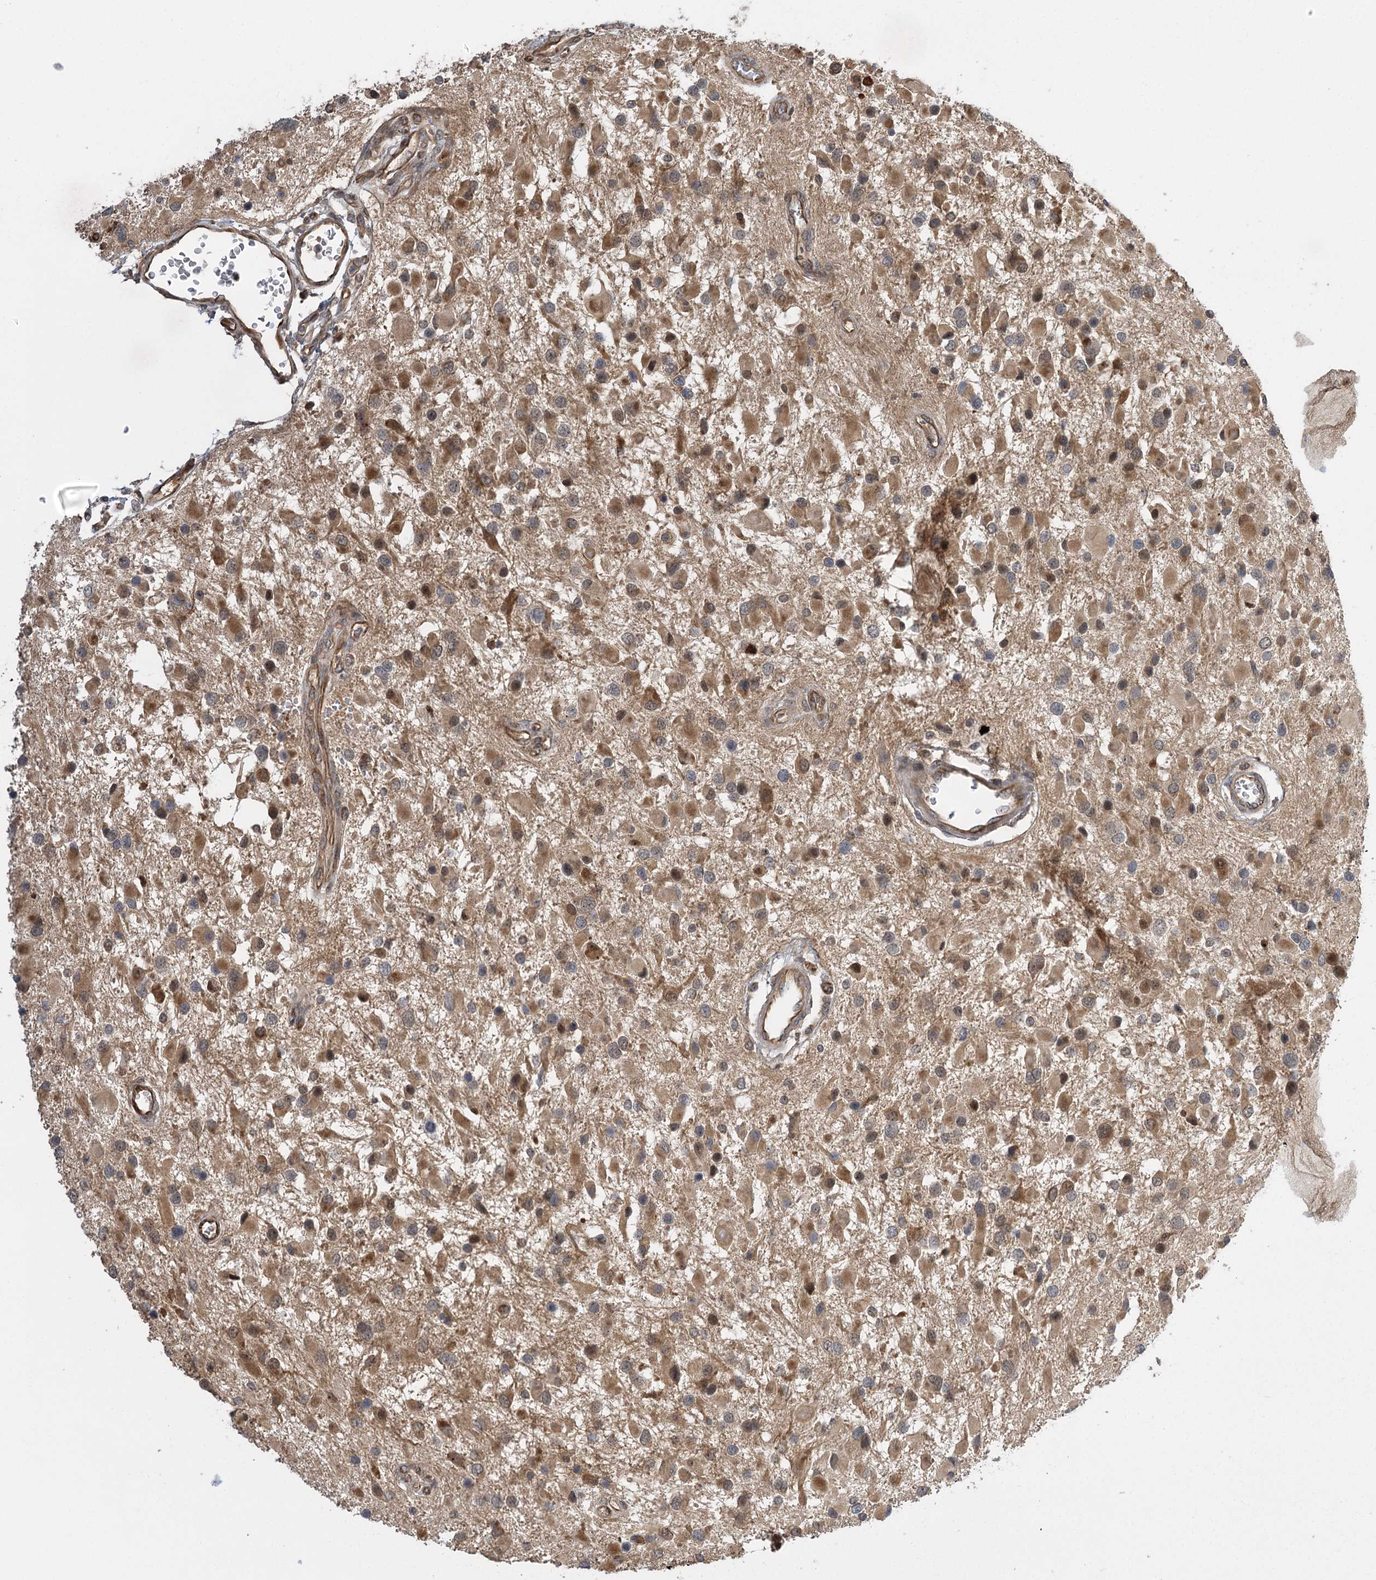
{"staining": {"intensity": "moderate", "quantity": ">75%", "location": "cytoplasmic/membranous,nuclear"}, "tissue": "glioma", "cell_type": "Tumor cells", "image_type": "cancer", "snomed": [{"axis": "morphology", "description": "Glioma, malignant, High grade"}, {"axis": "topography", "description": "Brain"}], "caption": "Immunohistochemistry (IHC) (DAB (3,3'-diaminobenzidine)) staining of malignant glioma (high-grade) displays moderate cytoplasmic/membranous and nuclear protein staining in approximately >75% of tumor cells. The staining was performed using DAB (3,3'-diaminobenzidine), with brown indicating positive protein expression. Nuclei are stained blue with hematoxylin.", "gene": "SERGEF", "patient": {"sex": "male", "age": 53}}